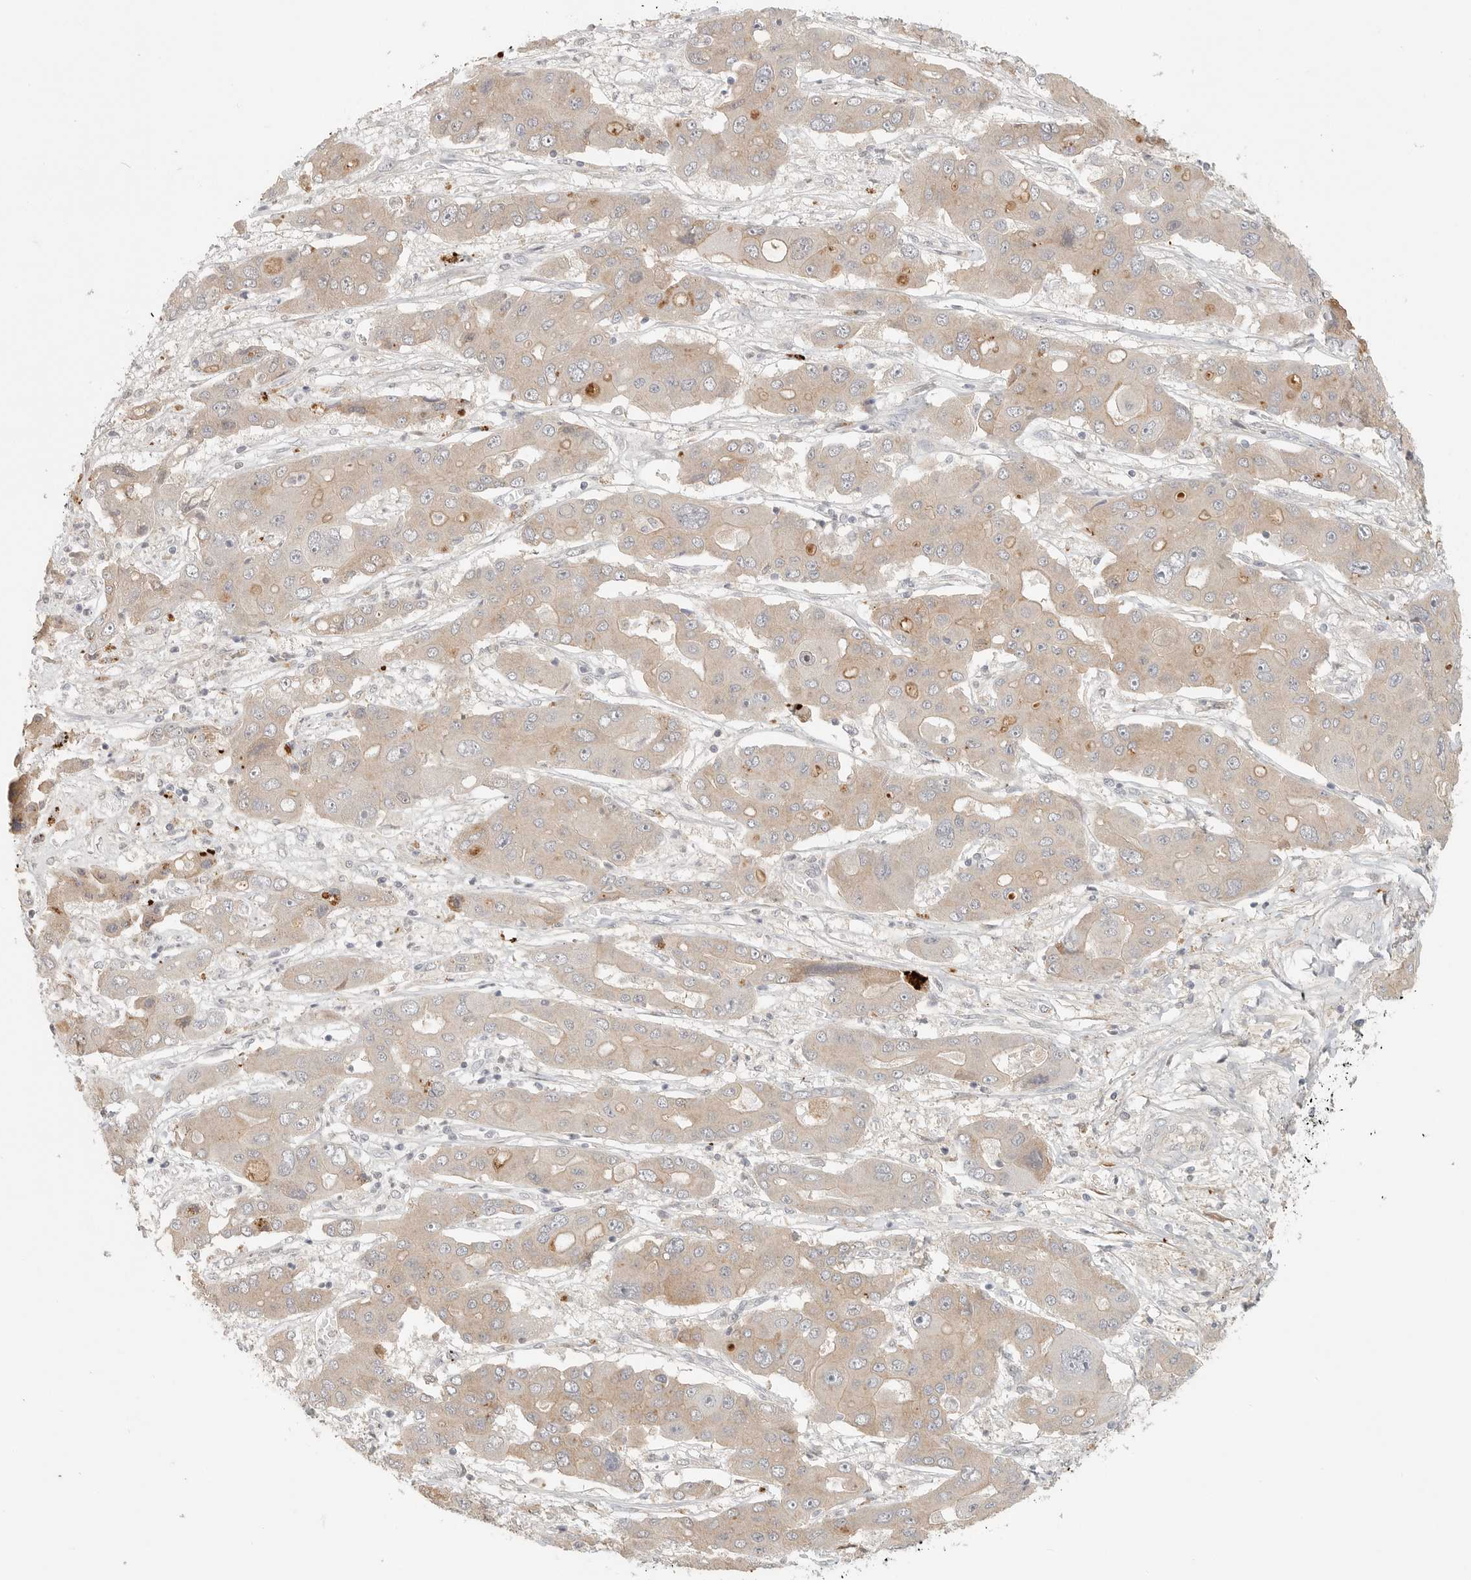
{"staining": {"intensity": "moderate", "quantity": "<25%", "location": "cytoplasmic/membranous"}, "tissue": "liver cancer", "cell_type": "Tumor cells", "image_type": "cancer", "snomed": [{"axis": "morphology", "description": "Cholangiocarcinoma"}, {"axis": "topography", "description": "Liver"}], "caption": "Liver cholangiocarcinoma was stained to show a protein in brown. There is low levels of moderate cytoplasmic/membranous positivity in about <25% of tumor cells.", "gene": "HDAC6", "patient": {"sex": "male", "age": 67}}